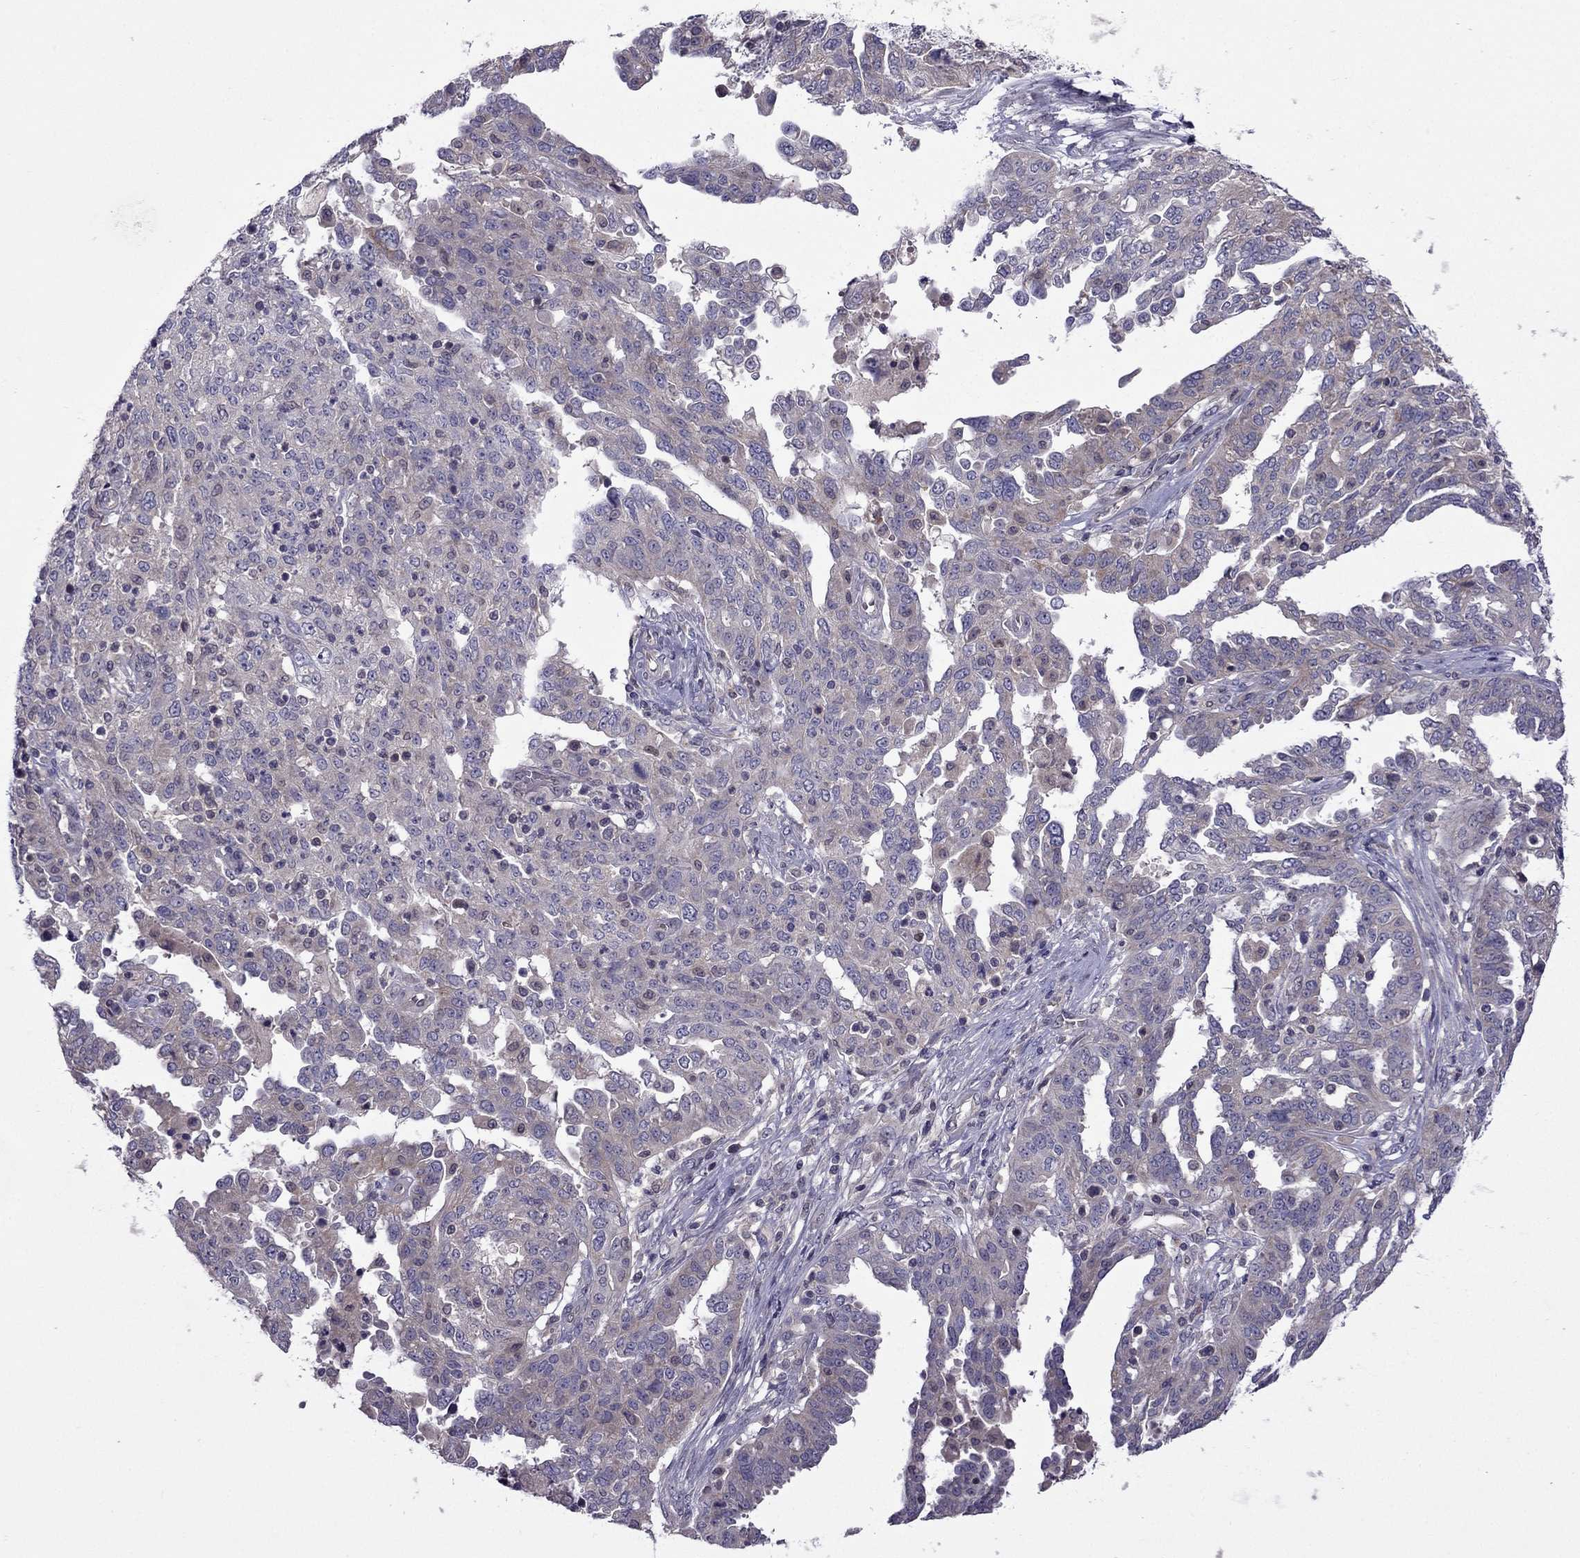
{"staining": {"intensity": "weak", "quantity": "<25%", "location": "cytoplasmic/membranous"}, "tissue": "ovarian cancer", "cell_type": "Tumor cells", "image_type": "cancer", "snomed": [{"axis": "morphology", "description": "Cystadenocarcinoma, serous, NOS"}, {"axis": "topography", "description": "Ovary"}], "caption": "Immunohistochemistry histopathology image of neoplastic tissue: ovarian cancer stained with DAB shows no significant protein expression in tumor cells.", "gene": "CDK5", "patient": {"sex": "female", "age": 67}}